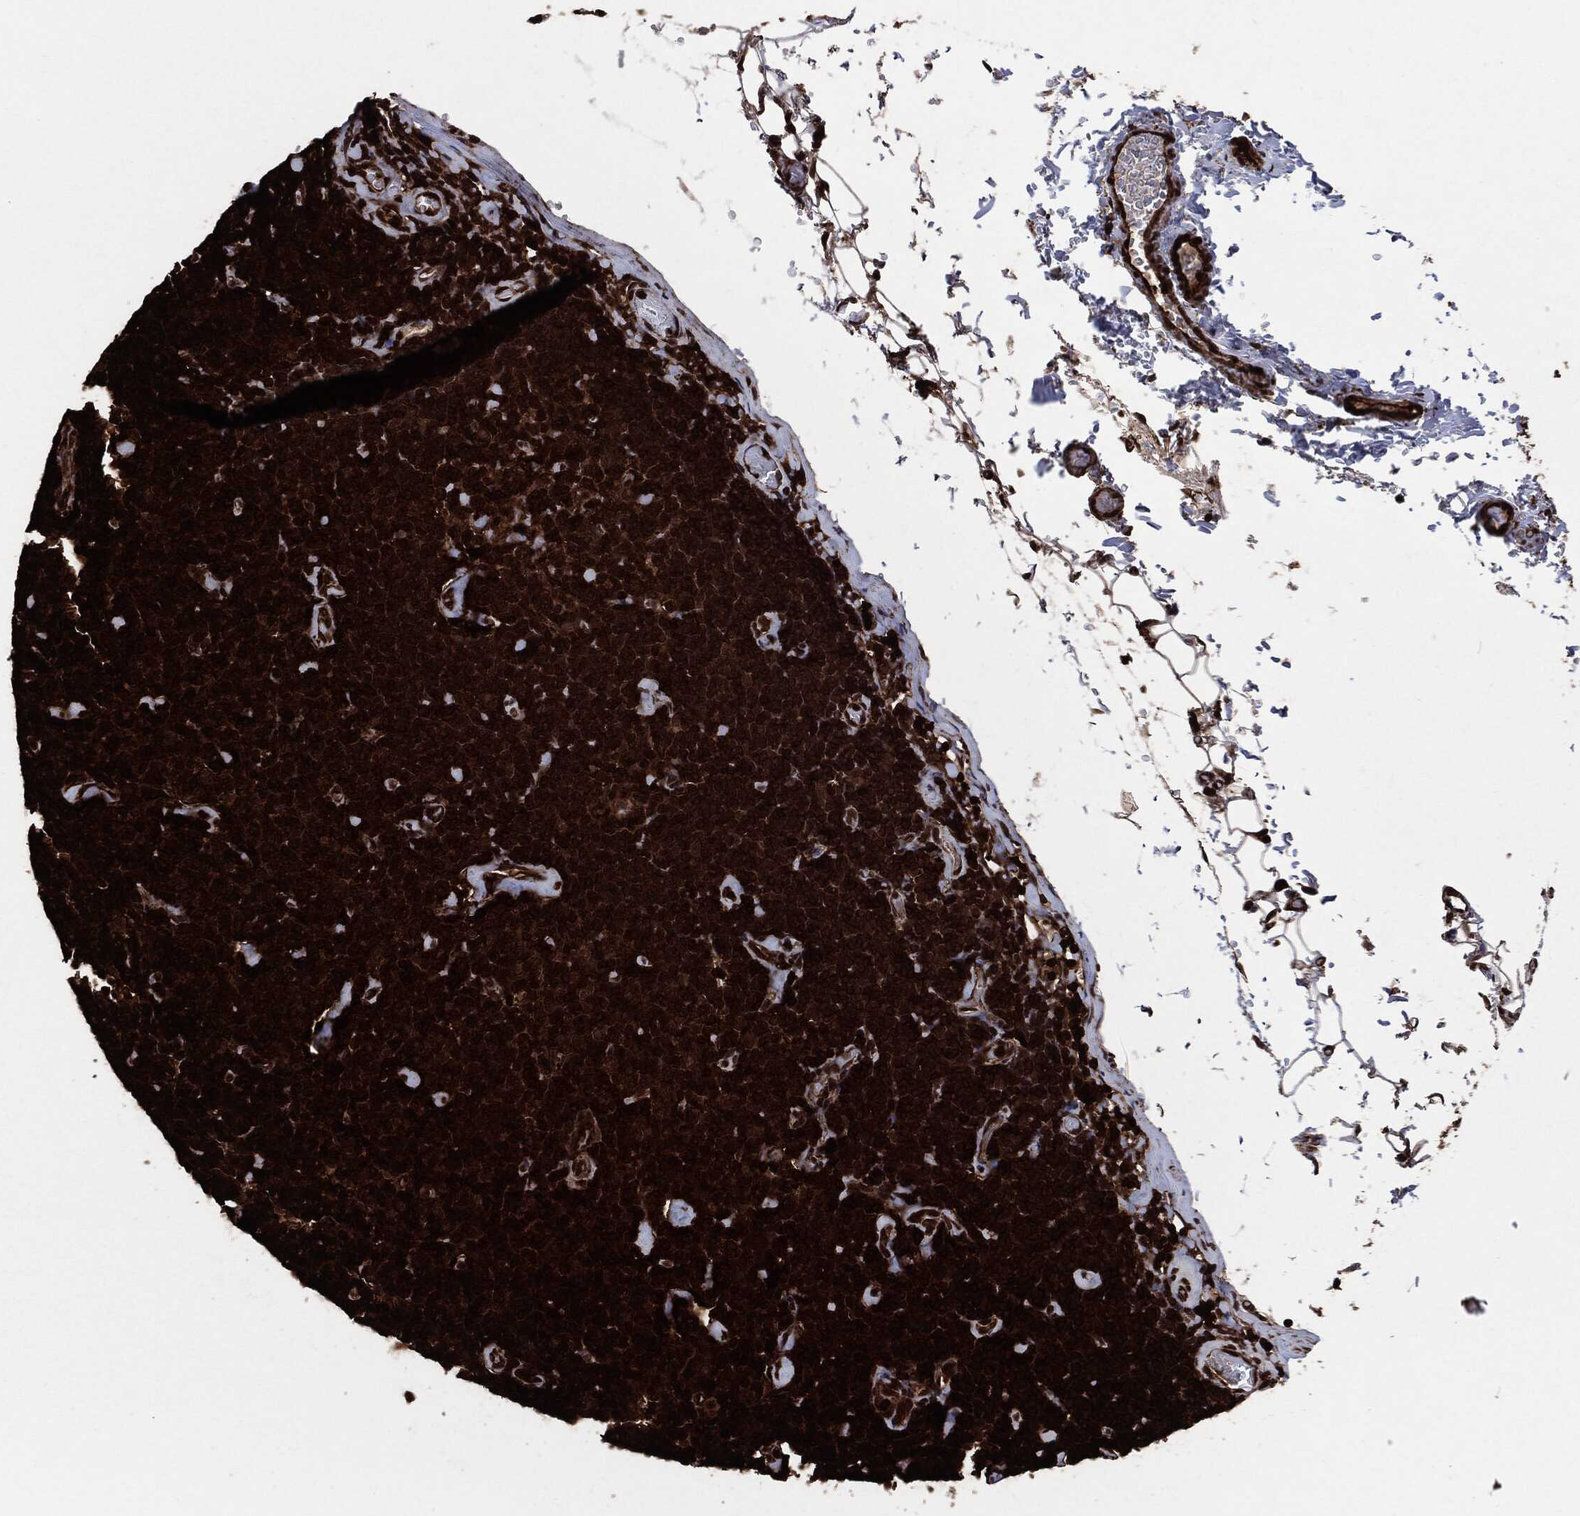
{"staining": {"intensity": "strong", "quantity": ">75%", "location": "cytoplasmic/membranous"}, "tissue": "lymphoma", "cell_type": "Tumor cells", "image_type": "cancer", "snomed": [{"axis": "morphology", "description": "Malignant lymphoma, non-Hodgkin's type, Low grade"}, {"axis": "topography", "description": "Lymph node"}], "caption": "Immunohistochemistry (DAB) staining of human low-grade malignant lymphoma, non-Hodgkin's type exhibits strong cytoplasmic/membranous protein expression in approximately >75% of tumor cells. The staining was performed using DAB (3,3'-diaminobenzidine), with brown indicating positive protein expression. Nuclei are stained blue with hematoxylin.", "gene": "YWHAB", "patient": {"sex": "male", "age": 81}}